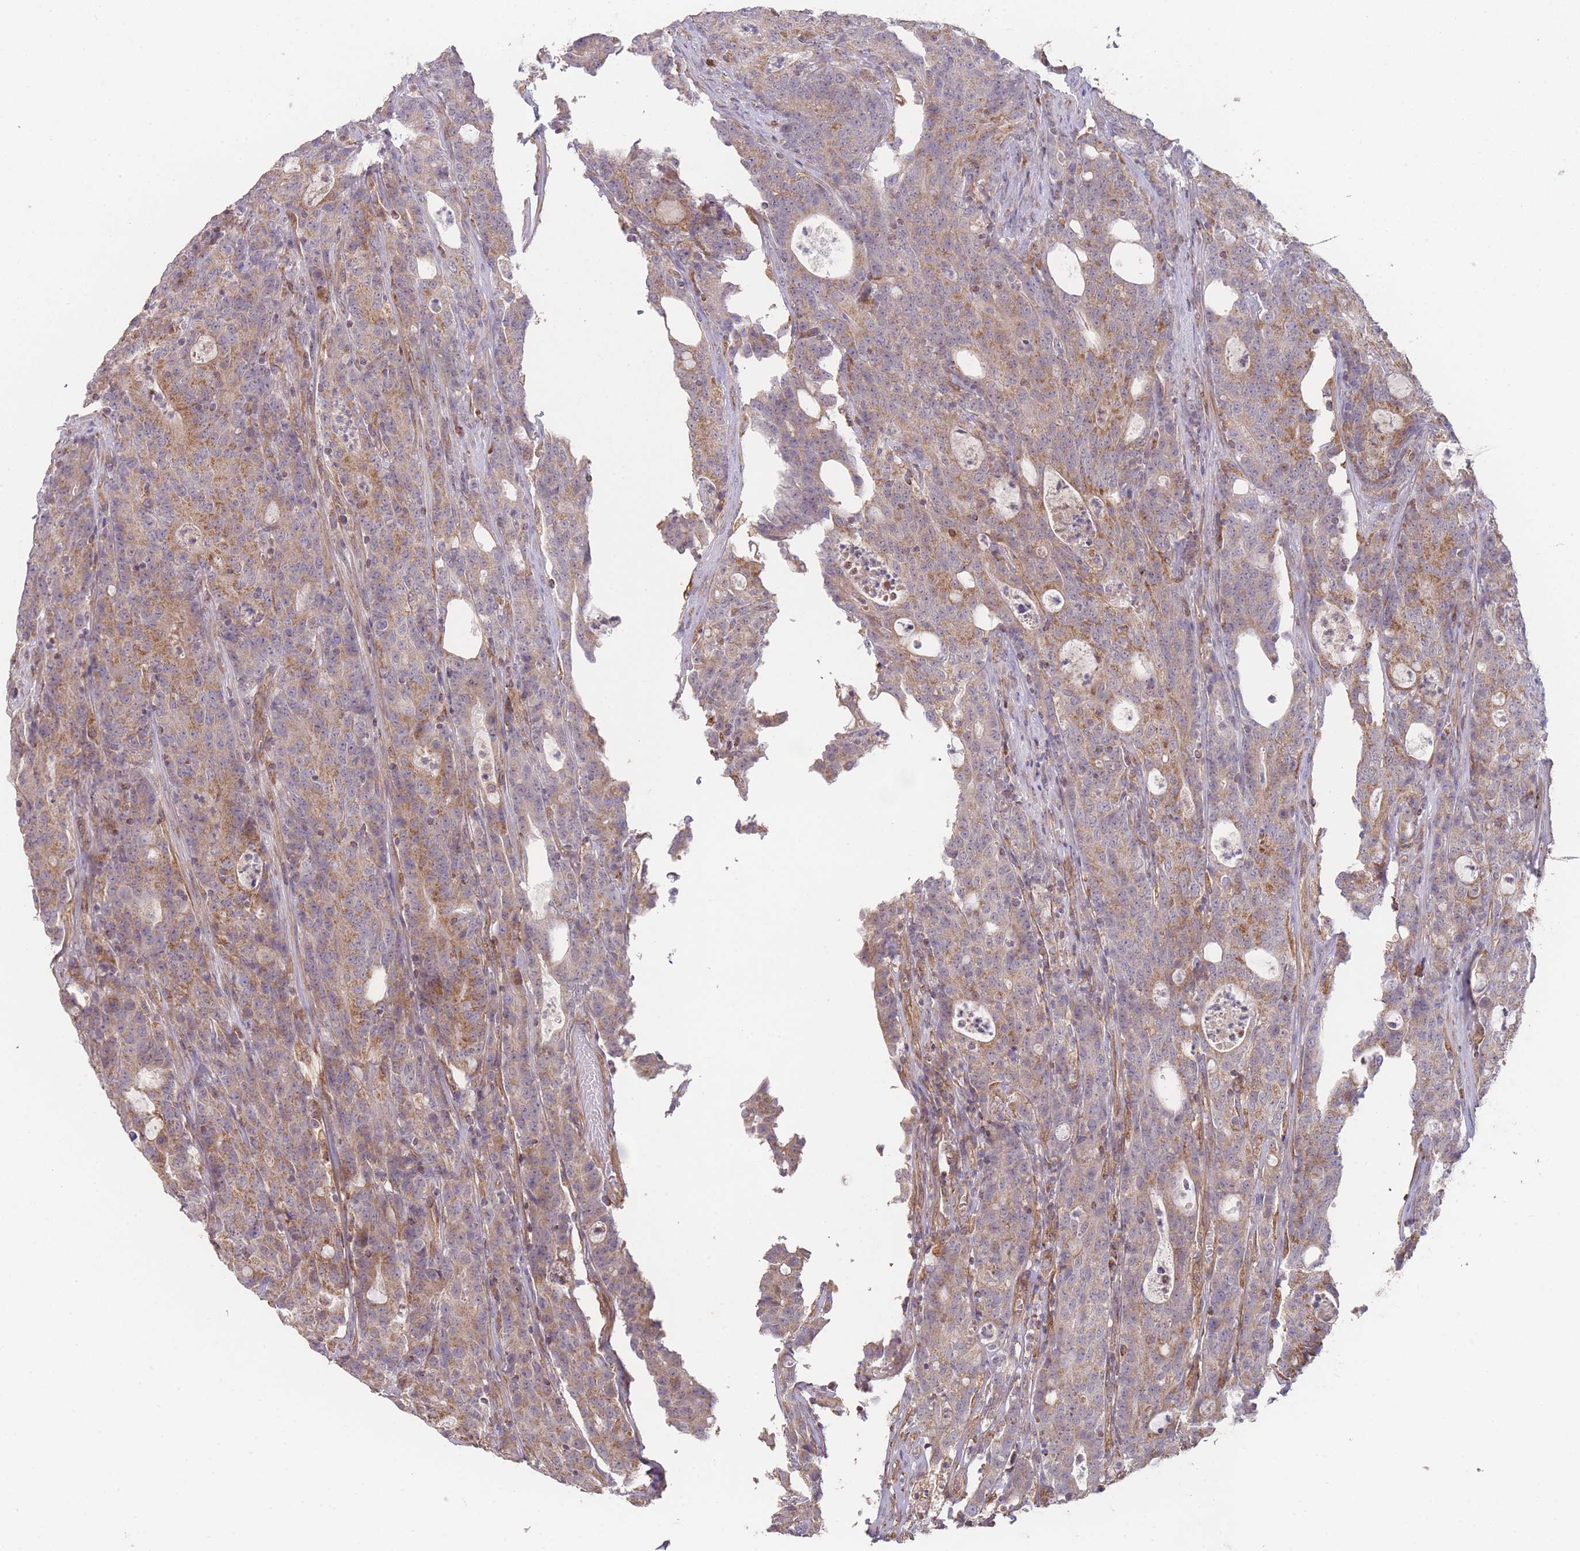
{"staining": {"intensity": "moderate", "quantity": ">75%", "location": "cytoplasmic/membranous"}, "tissue": "colorectal cancer", "cell_type": "Tumor cells", "image_type": "cancer", "snomed": [{"axis": "morphology", "description": "Adenocarcinoma, NOS"}, {"axis": "topography", "description": "Colon"}], "caption": "Protein staining by IHC demonstrates moderate cytoplasmic/membranous positivity in about >75% of tumor cells in colorectal cancer.", "gene": "PXMP4", "patient": {"sex": "male", "age": 83}}